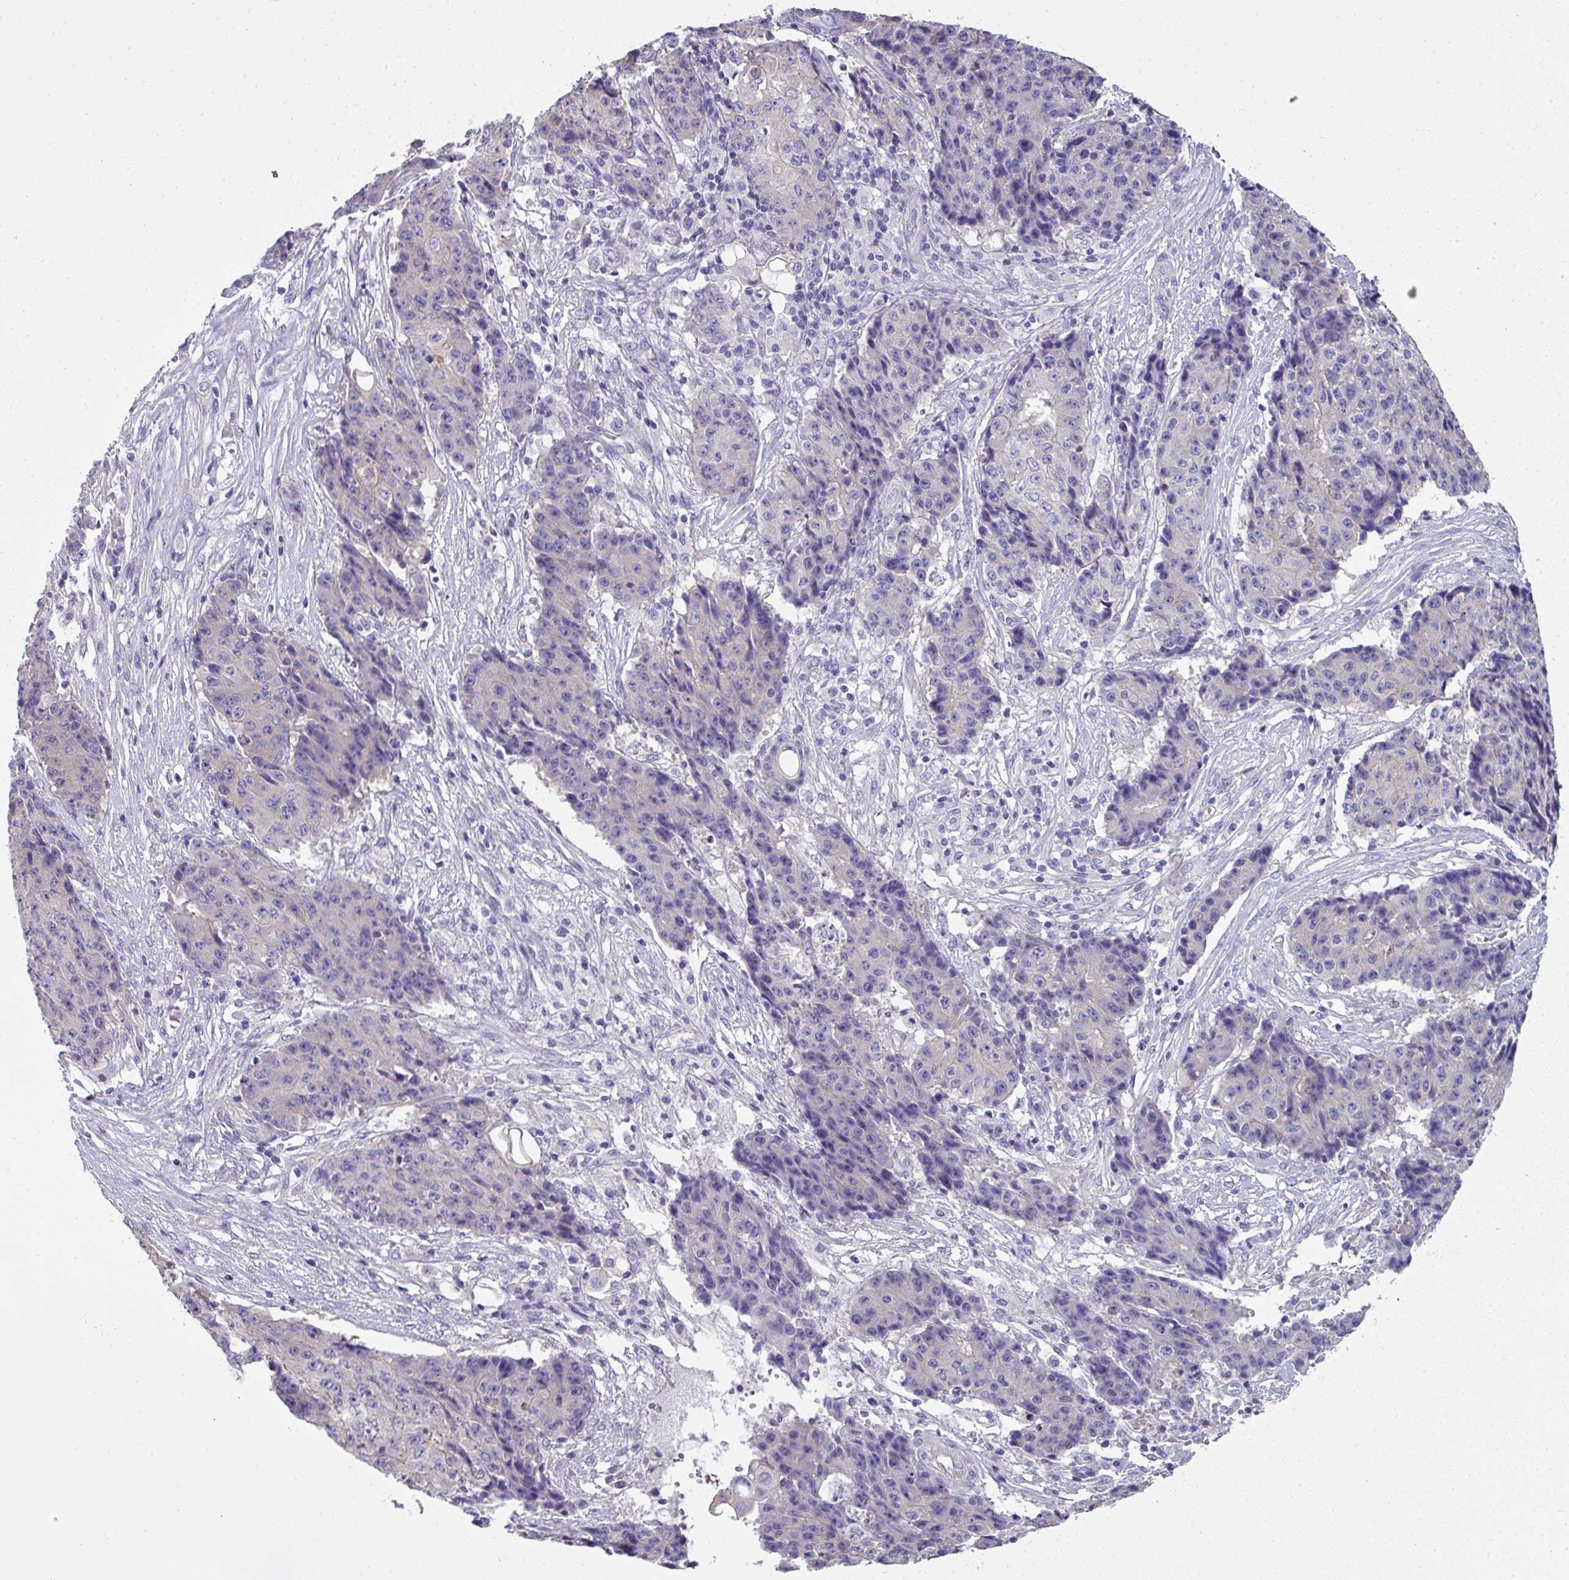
{"staining": {"intensity": "negative", "quantity": "none", "location": "none"}, "tissue": "ovarian cancer", "cell_type": "Tumor cells", "image_type": "cancer", "snomed": [{"axis": "morphology", "description": "Carcinoma, endometroid"}, {"axis": "topography", "description": "Ovary"}], "caption": "Immunohistochemistry of human endometroid carcinoma (ovarian) exhibits no positivity in tumor cells.", "gene": "PALS2", "patient": {"sex": "female", "age": 42}}